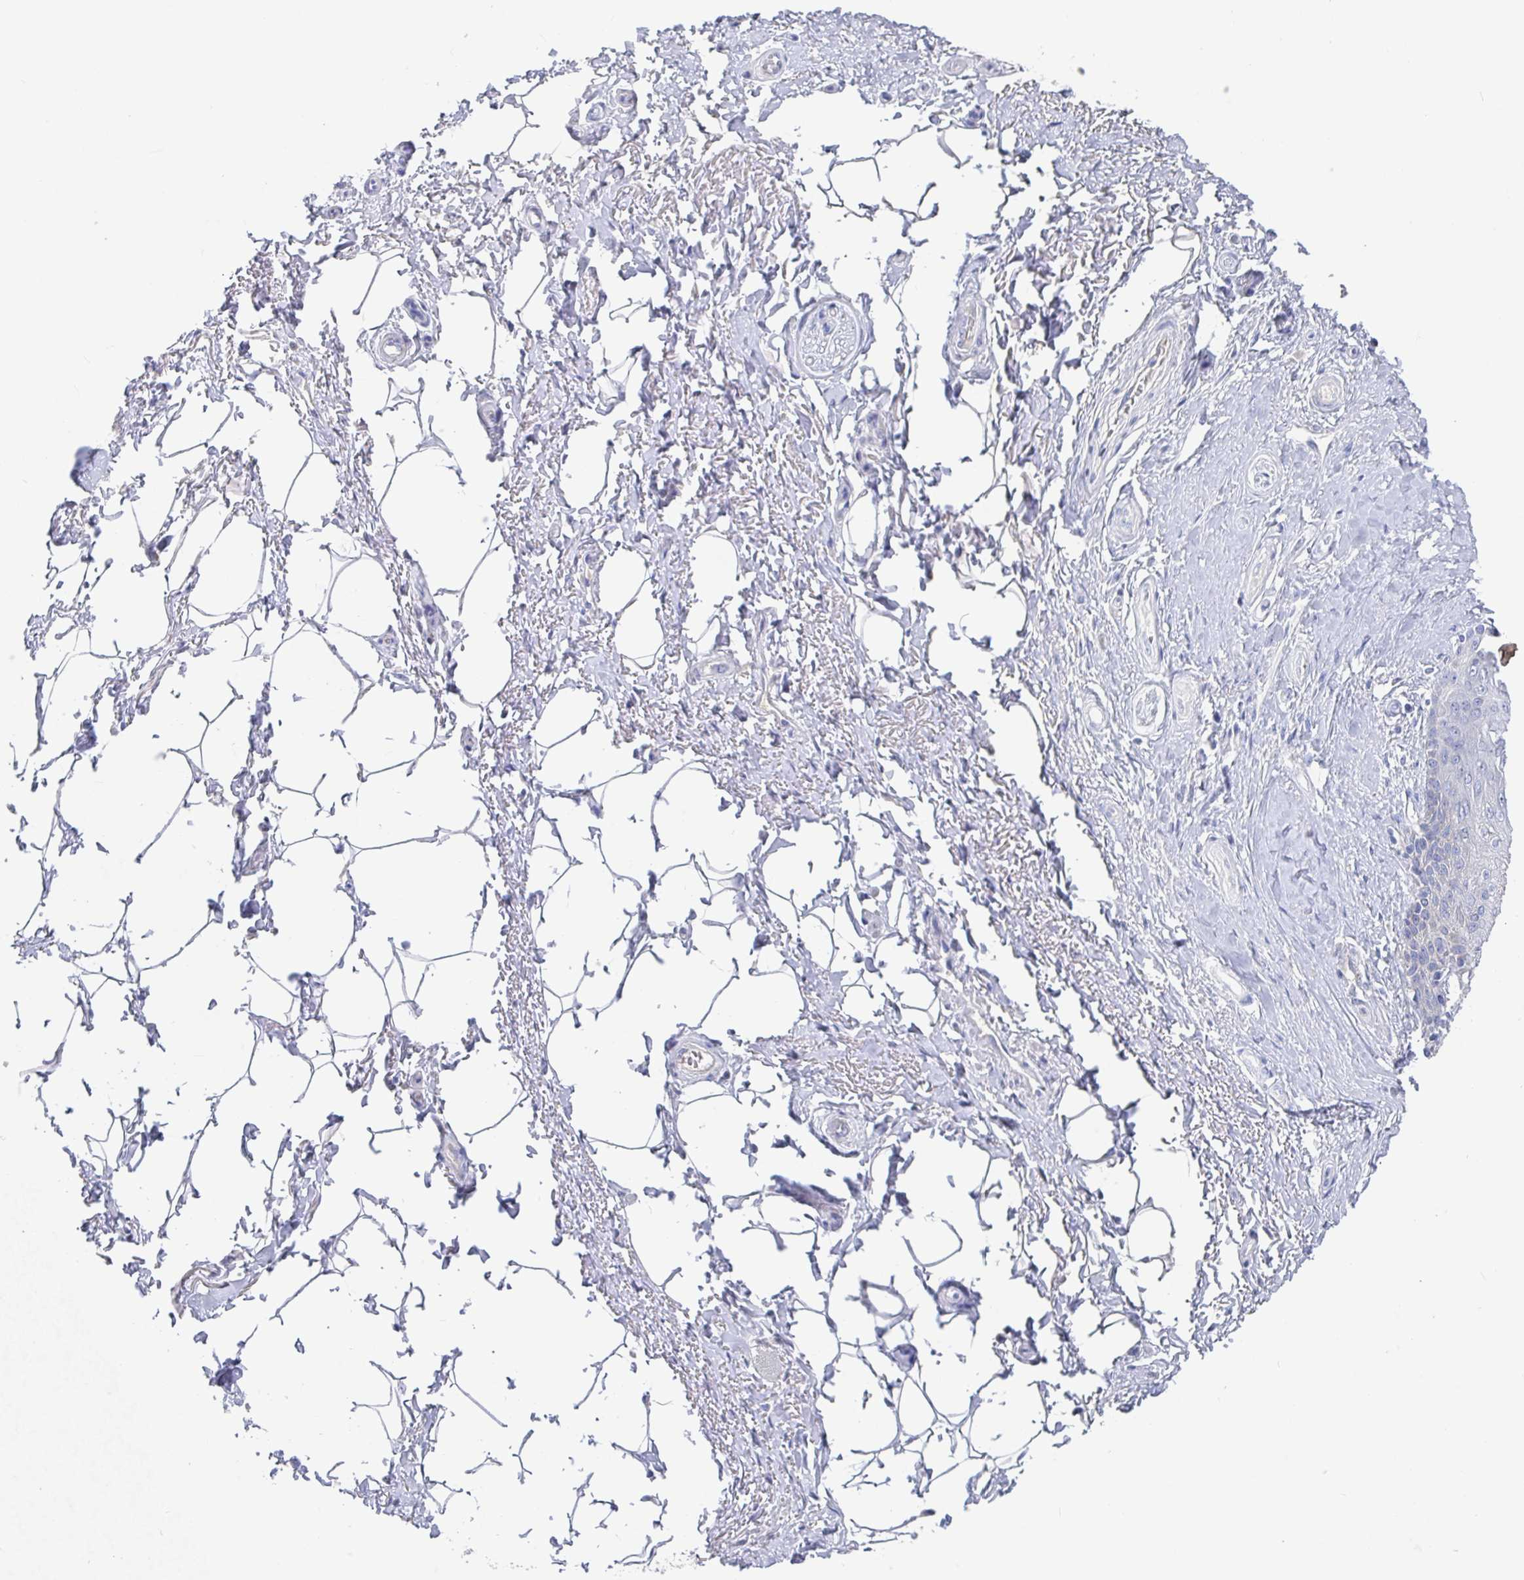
{"staining": {"intensity": "negative", "quantity": "none", "location": "none"}, "tissue": "adipose tissue", "cell_type": "Adipocytes", "image_type": "normal", "snomed": [{"axis": "morphology", "description": "Normal tissue, NOS"}, {"axis": "topography", "description": "Peripheral nerve tissue"}], "caption": "A photomicrograph of adipose tissue stained for a protein shows no brown staining in adipocytes. The staining is performed using DAB (3,3'-diaminobenzidine) brown chromogen with nuclei counter-stained in using hematoxylin.", "gene": "GPR148", "patient": {"sex": "male", "age": 51}}